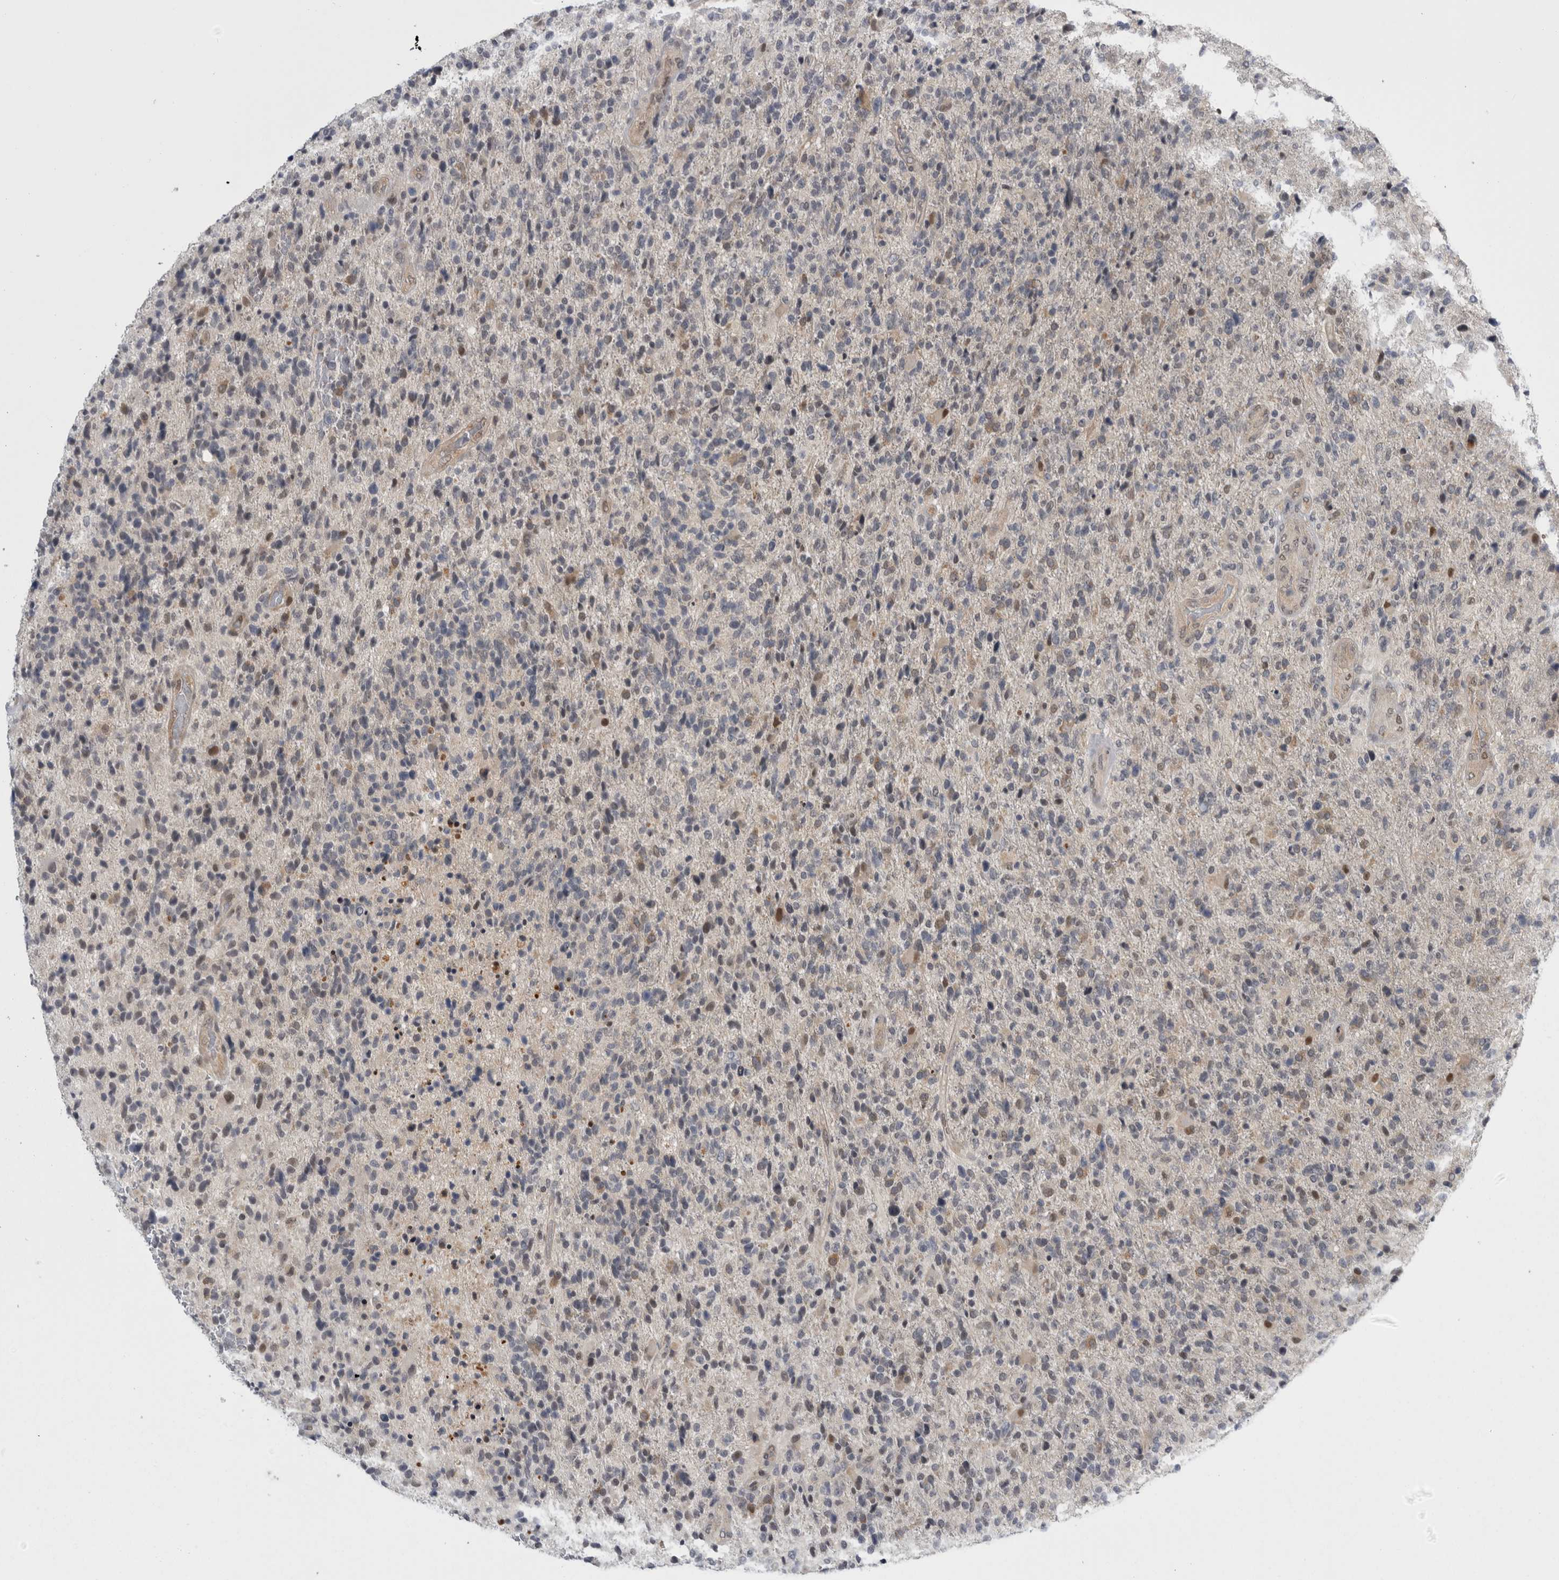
{"staining": {"intensity": "weak", "quantity": "<25%", "location": "cytoplasmic/membranous,nuclear"}, "tissue": "glioma", "cell_type": "Tumor cells", "image_type": "cancer", "snomed": [{"axis": "morphology", "description": "Glioma, malignant, High grade"}, {"axis": "topography", "description": "Brain"}], "caption": "There is no significant expression in tumor cells of glioma. Brightfield microscopy of immunohistochemistry (IHC) stained with DAB (brown) and hematoxylin (blue), captured at high magnification.", "gene": "PSMB2", "patient": {"sex": "male", "age": 72}}